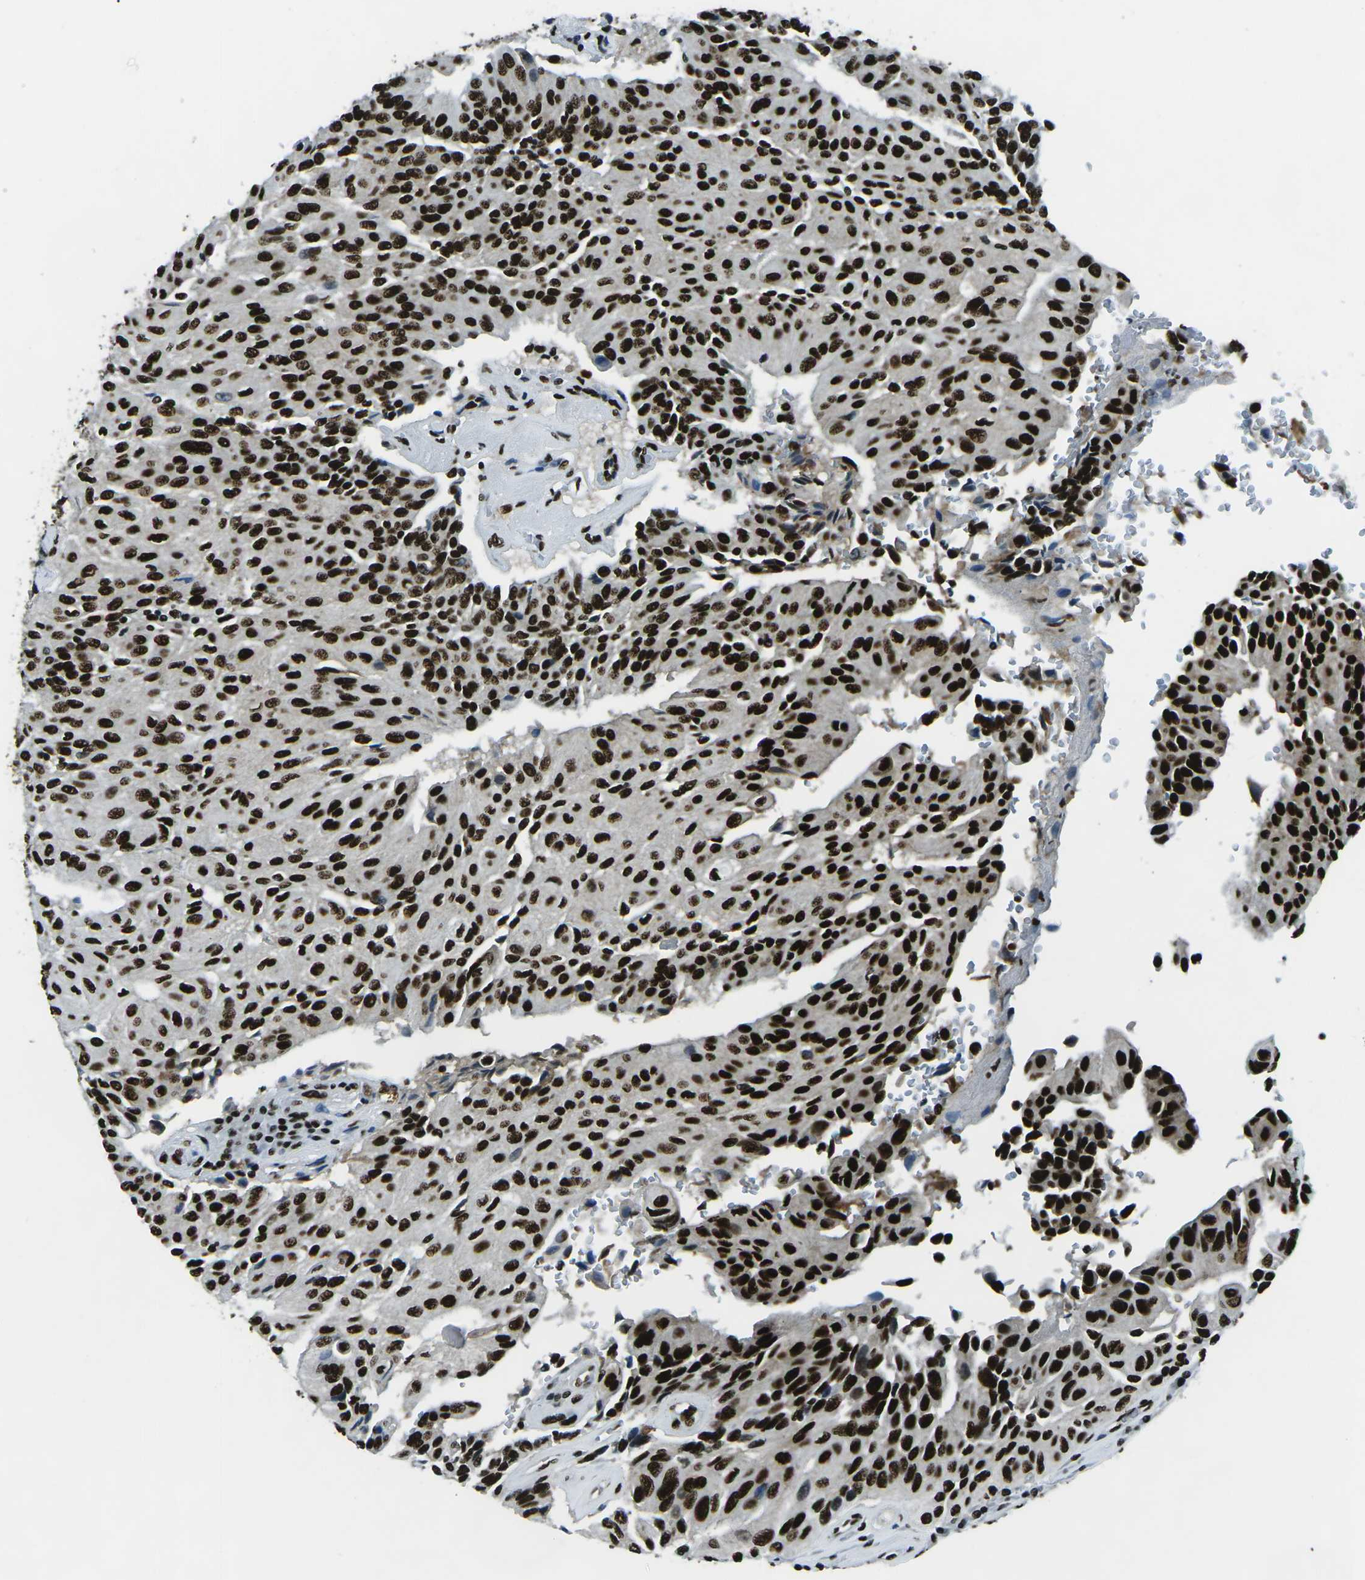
{"staining": {"intensity": "strong", "quantity": ">75%", "location": "nuclear"}, "tissue": "urothelial cancer", "cell_type": "Tumor cells", "image_type": "cancer", "snomed": [{"axis": "morphology", "description": "Urothelial carcinoma, High grade"}, {"axis": "topography", "description": "Urinary bladder"}], "caption": "Immunohistochemical staining of human urothelial cancer exhibits high levels of strong nuclear protein staining in approximately >75% of tumor cells.", "gene": "HNRNPL", "patient": {"sex": "male", "age": 66}}